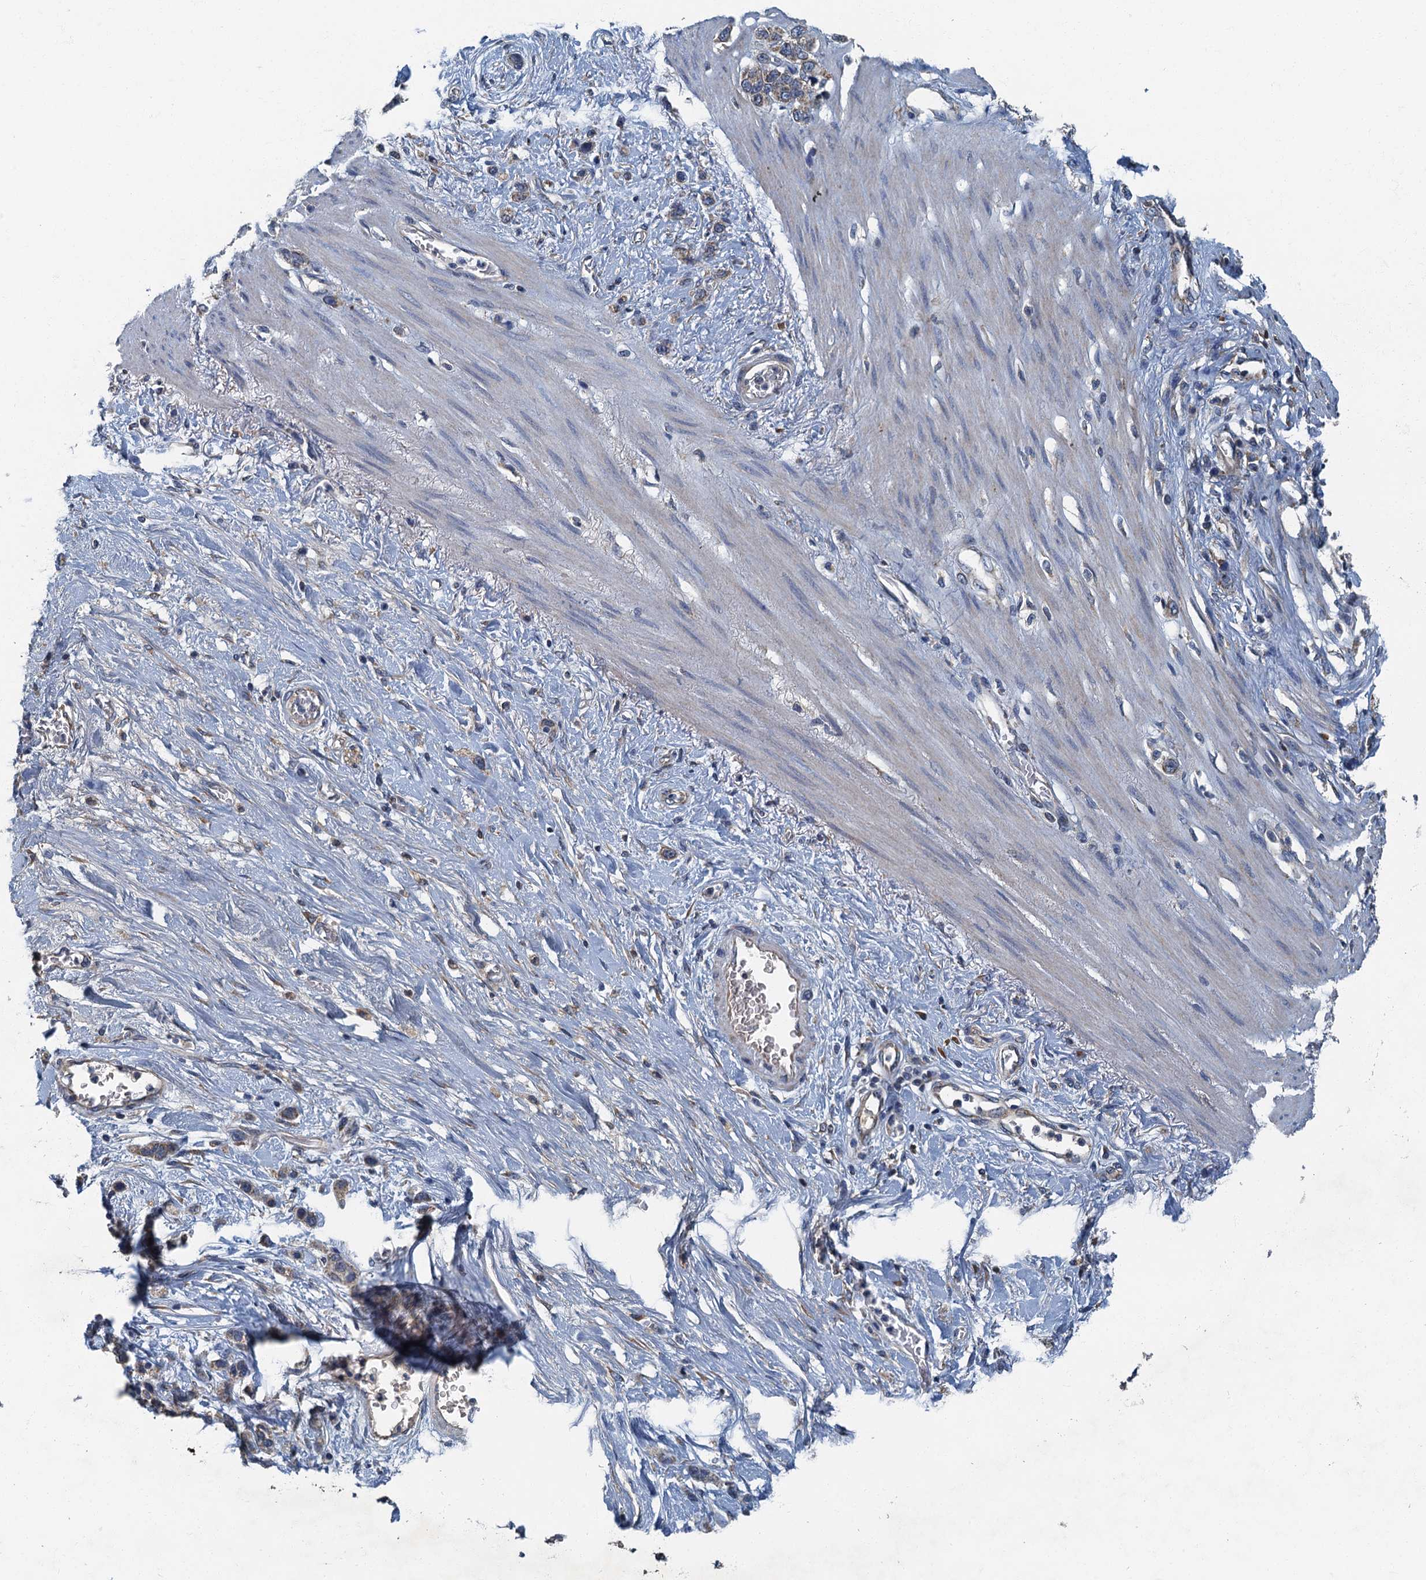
{"staining": {"intensity": "weak", "quantity": "25%-75%", "location": "cytoplasmic/membranous"}, "tissue": "stomach cancer", "cell_type": "Tumor cells", "image_type": "cancer", "snomed": [{"axis": "morphology", "description": "Adenocarcinoma, NOS"}, {"axis": "morphology", "description": "Adenocarcinoma, High grade"}, {"axis": "topography", "description": "Stomach, upper"}, {"axis": "topography", "description": "Stomach, lower"}], "caption": "Human stomach adenocarcinoma stained with a brown dye reveals weak cytoplasmic/membranous positive expression in approximately 25%-75% of tumor cells.", "gene": "DDX49", "patient": {"sex": "female", "age": 65}}